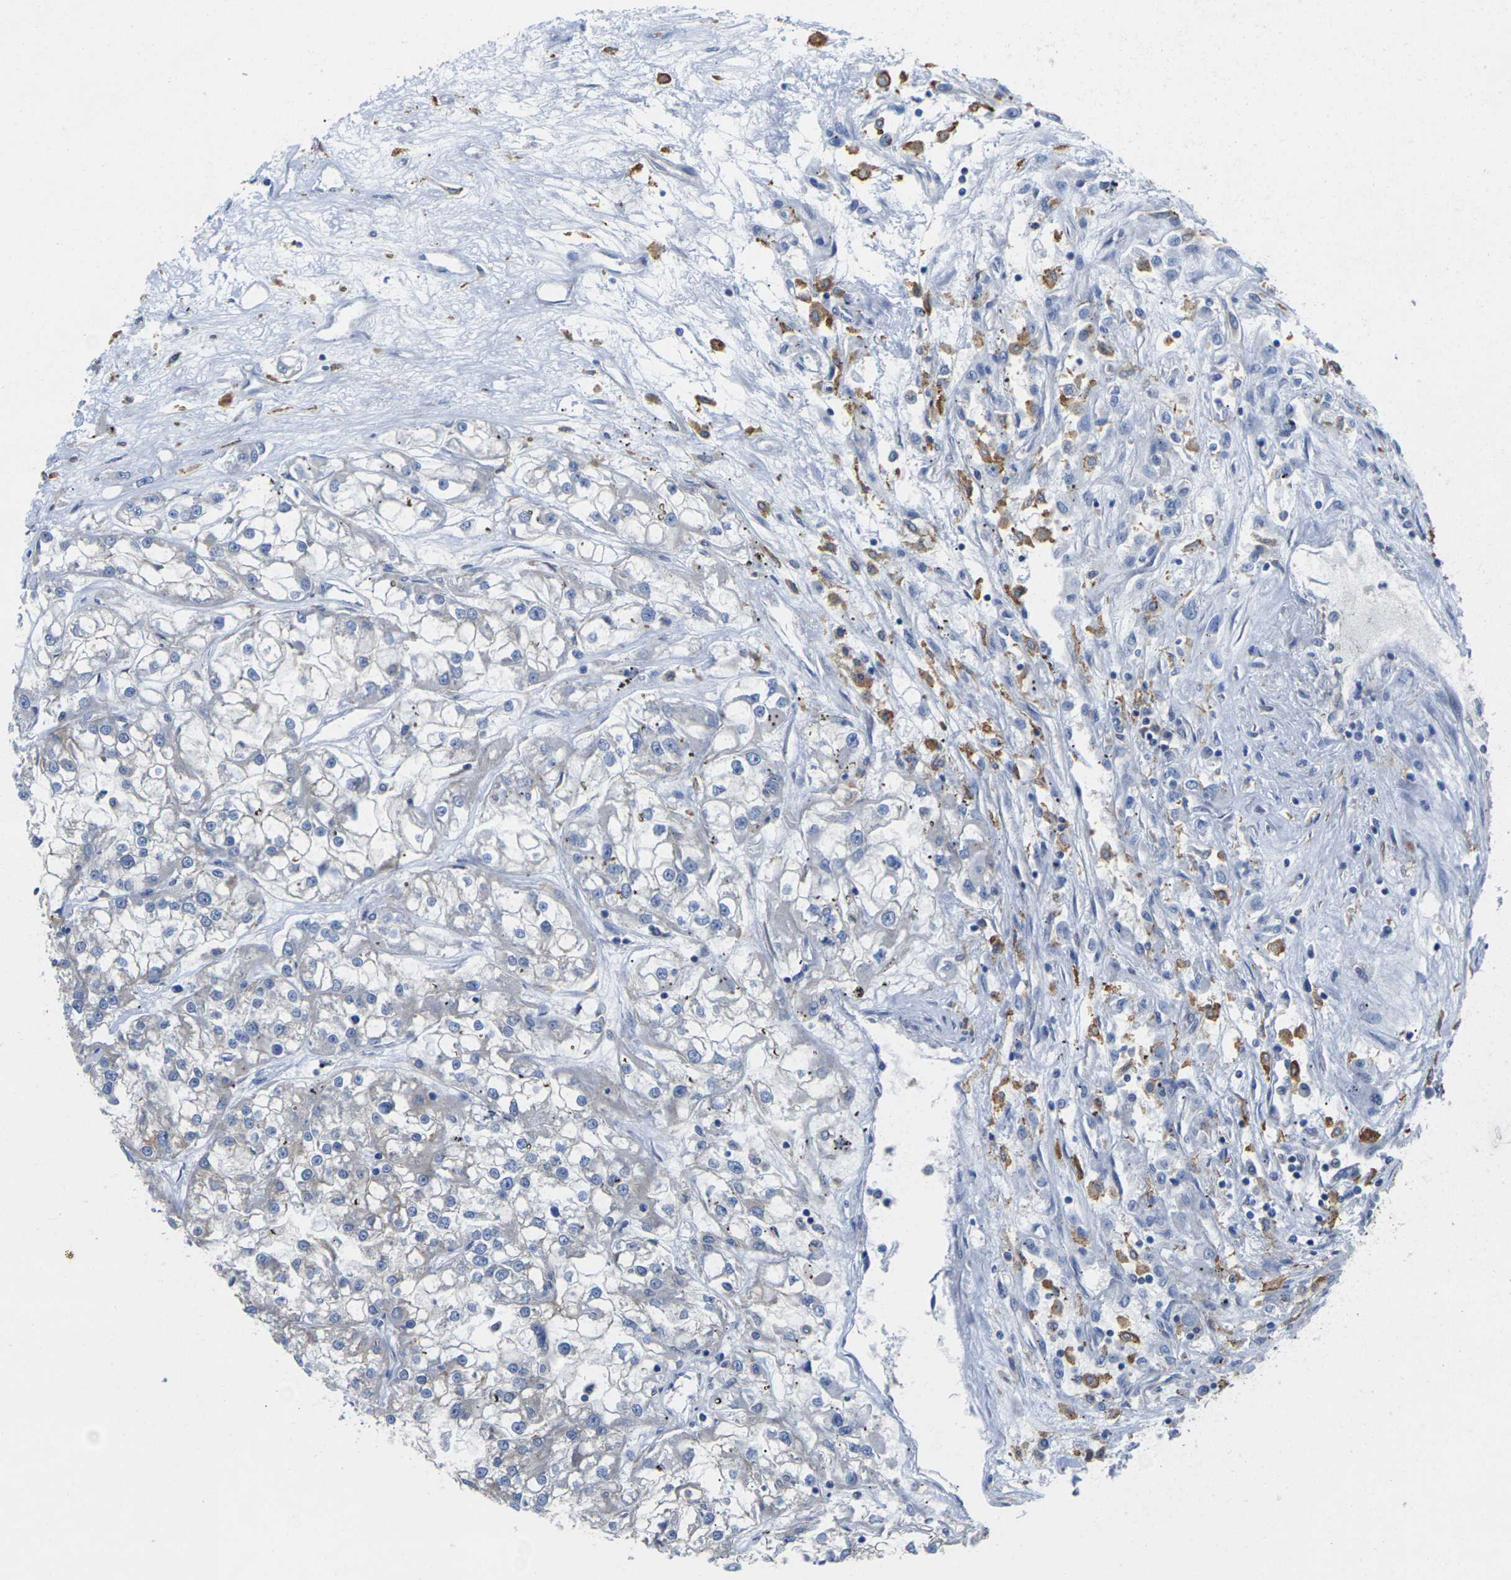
{"staining": {"intensity": "negative", "quantity": "none", "location": "none"}, "tissue": "renal cancer", "cell_type": "Tumor cells", "image_type": "cancer", "snomed": [{"axis": "morphology", "description": "Adenocarcinoma, NOS"}, {"axis": "topography", "description": "Kidney"}], "caption": "Immunohistochemical staining of human renal cancer (adenocarcinoma) demonstrates no significant positivity in tumor cells.", "gene": "SCNN1A", "patient": {"sex": "female", "age": 52}}